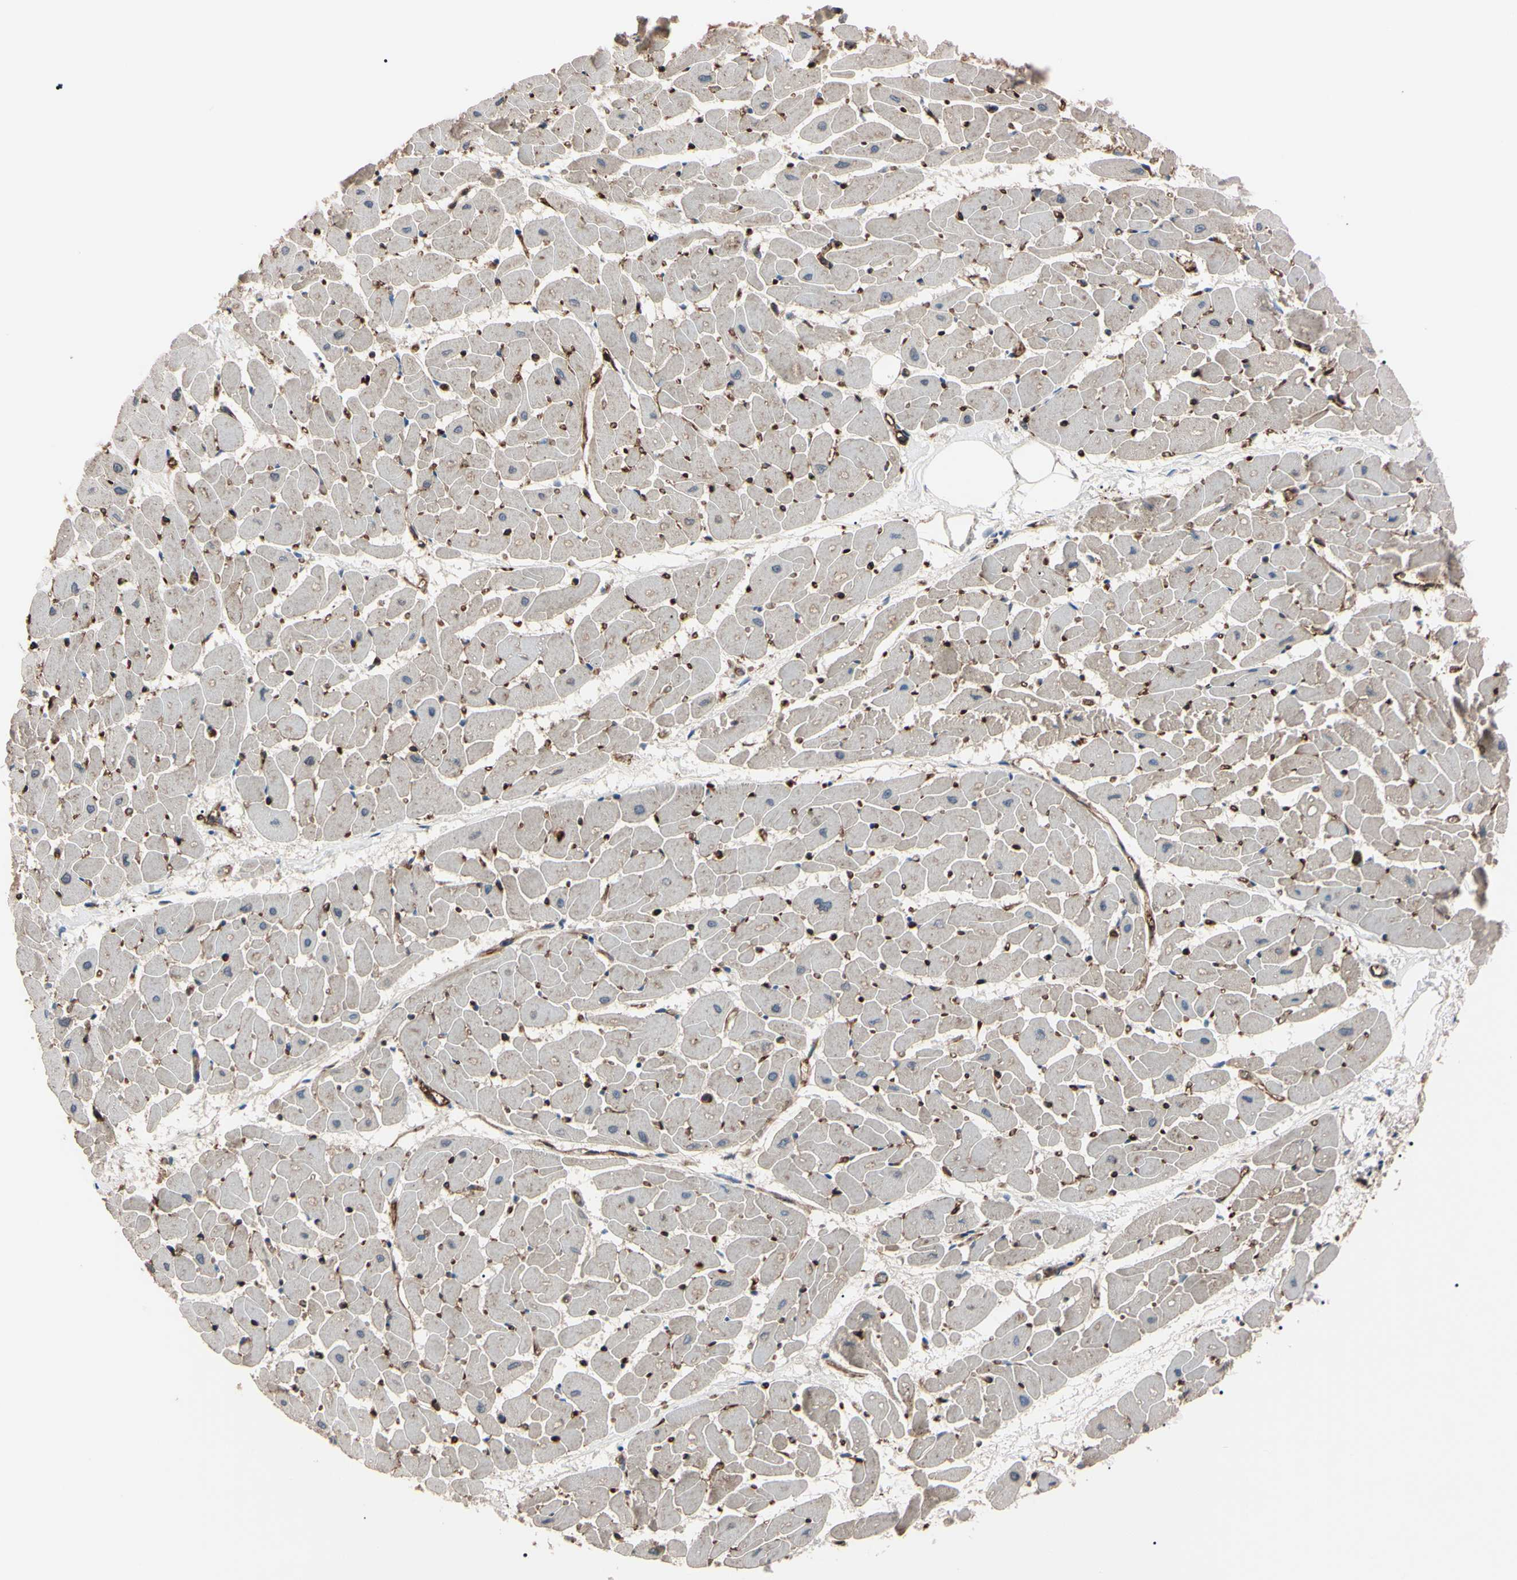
{"staining": {"intensity": "weak", "quantity": ">75%", "location": "cytoplasmic/membranous"}, "tissue": "heart muscle", "cell_type": "Cardiomyocytes", "image_type": "normal", "snomed": [{"axis": "morphology", "description": "Normal tissue, NOS"}, {"axis": "topography", "description": "Heart"}], "caption": "A high-resolution image shows immunohistochemistry (IHC) staining of benign heart muscle, which demonstrates weak cytoplasmic/membranous staining in approximately >75% of cardiomyocytes.", "gene": "TRAF5", "patient": {"sex": "female", "age": 19}}